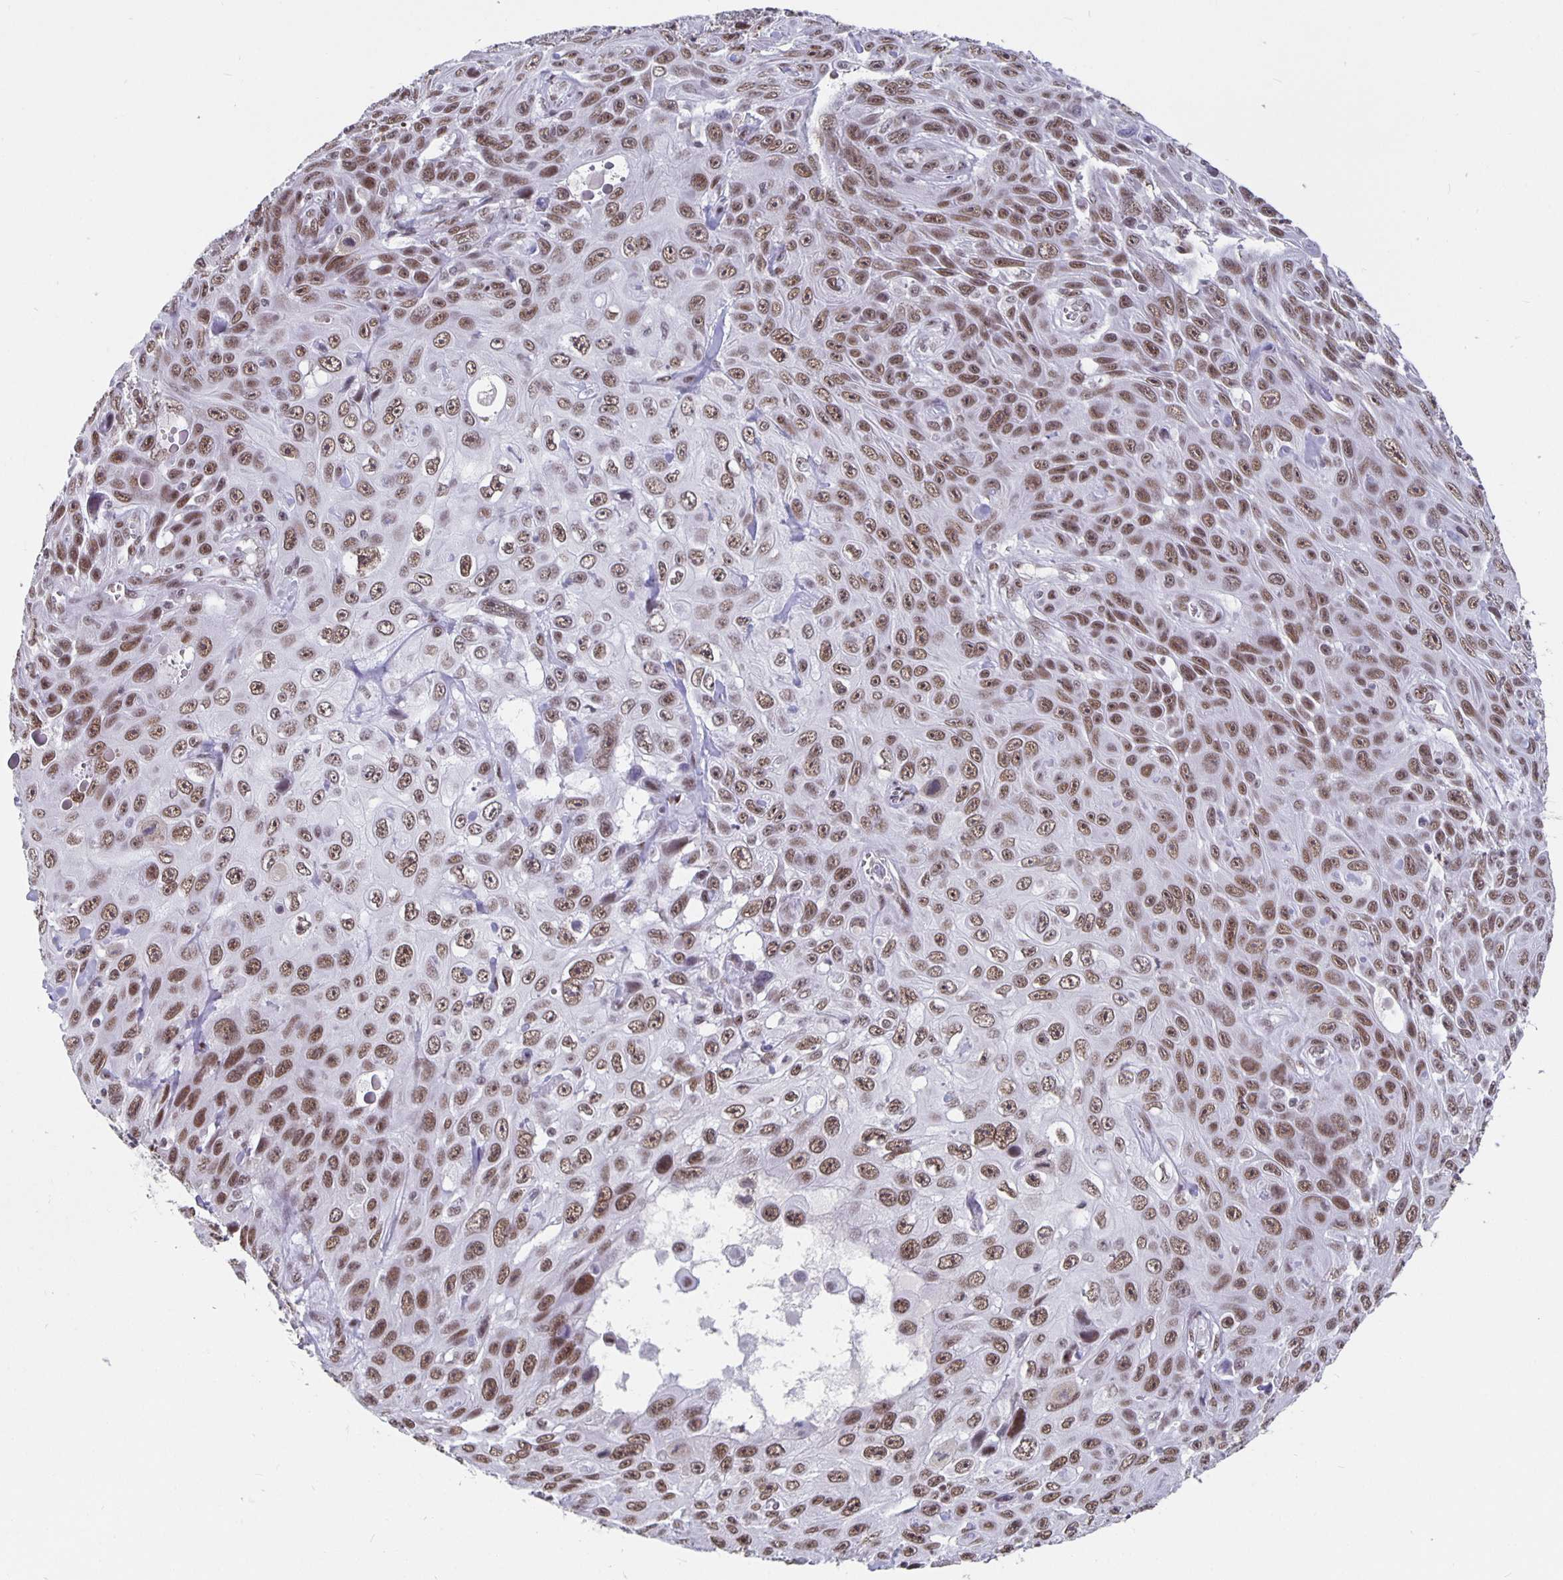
{"staining": {"intensity": "moderate", "quantity": ">75%", "location": "nuclear"}, "tissue": "skin cancer", "cell_type": "Tumor cells", "image_type": "cancer", "snomed": [{"axis": "morphology", "description": "Squamous cell carcinoma, NOS"}, {"axis": "topography", "description": "Skin"}], "caption": "Immunohistochemistry (IHC) histopathology image of human squamous cell carcinoma (skin) stained for a protein (brown), which demonstrates medium levels of moderate nuclear positivity in approximately >75% of tumor cells.", "gene": "PBX2", "patient": {"sex": "male", "age": 82}}